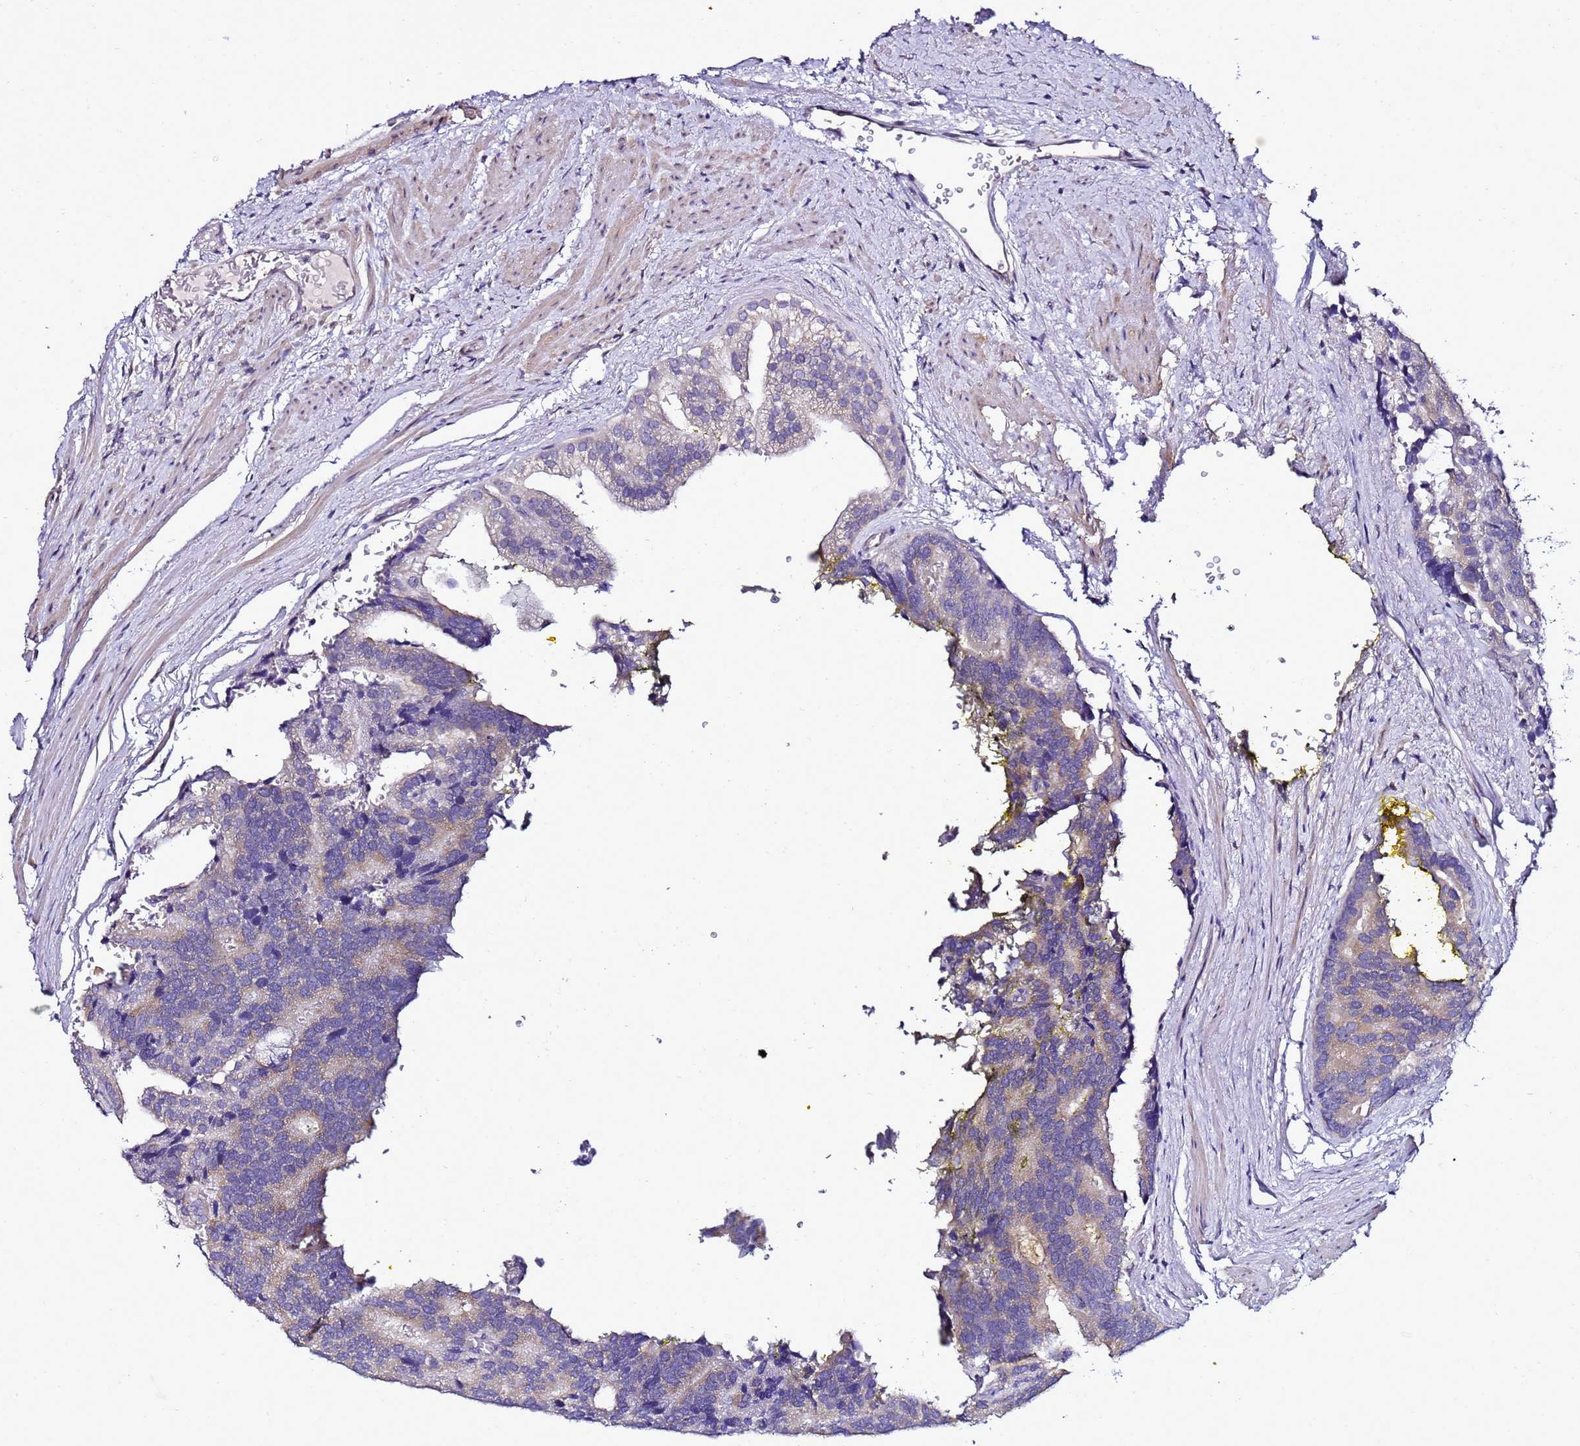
{"staining": {"intensity": "weak", "quantity": "25%-75%", "location": "cytoplasmic/membranous"}, "tissue": "prostate cancer", "cell_type": "Tumor cells", "image_type": "cancer", "snomed": [{"axis": "morphology", "description": "Adenocarcinoma, Low grade"}, {"axis": "topography", "description": "Prostate"}], "caption": "High-power microscopy captured an immunohistochemistry photomicrograph of adenocarcinoma (low-grade) (prostate), revealing weak cytoplasmic/membranous positivity in about 25%-75% of tumor cells.", "gene": "FAM166B", "patient": {"sex": "male", "age": 71}}